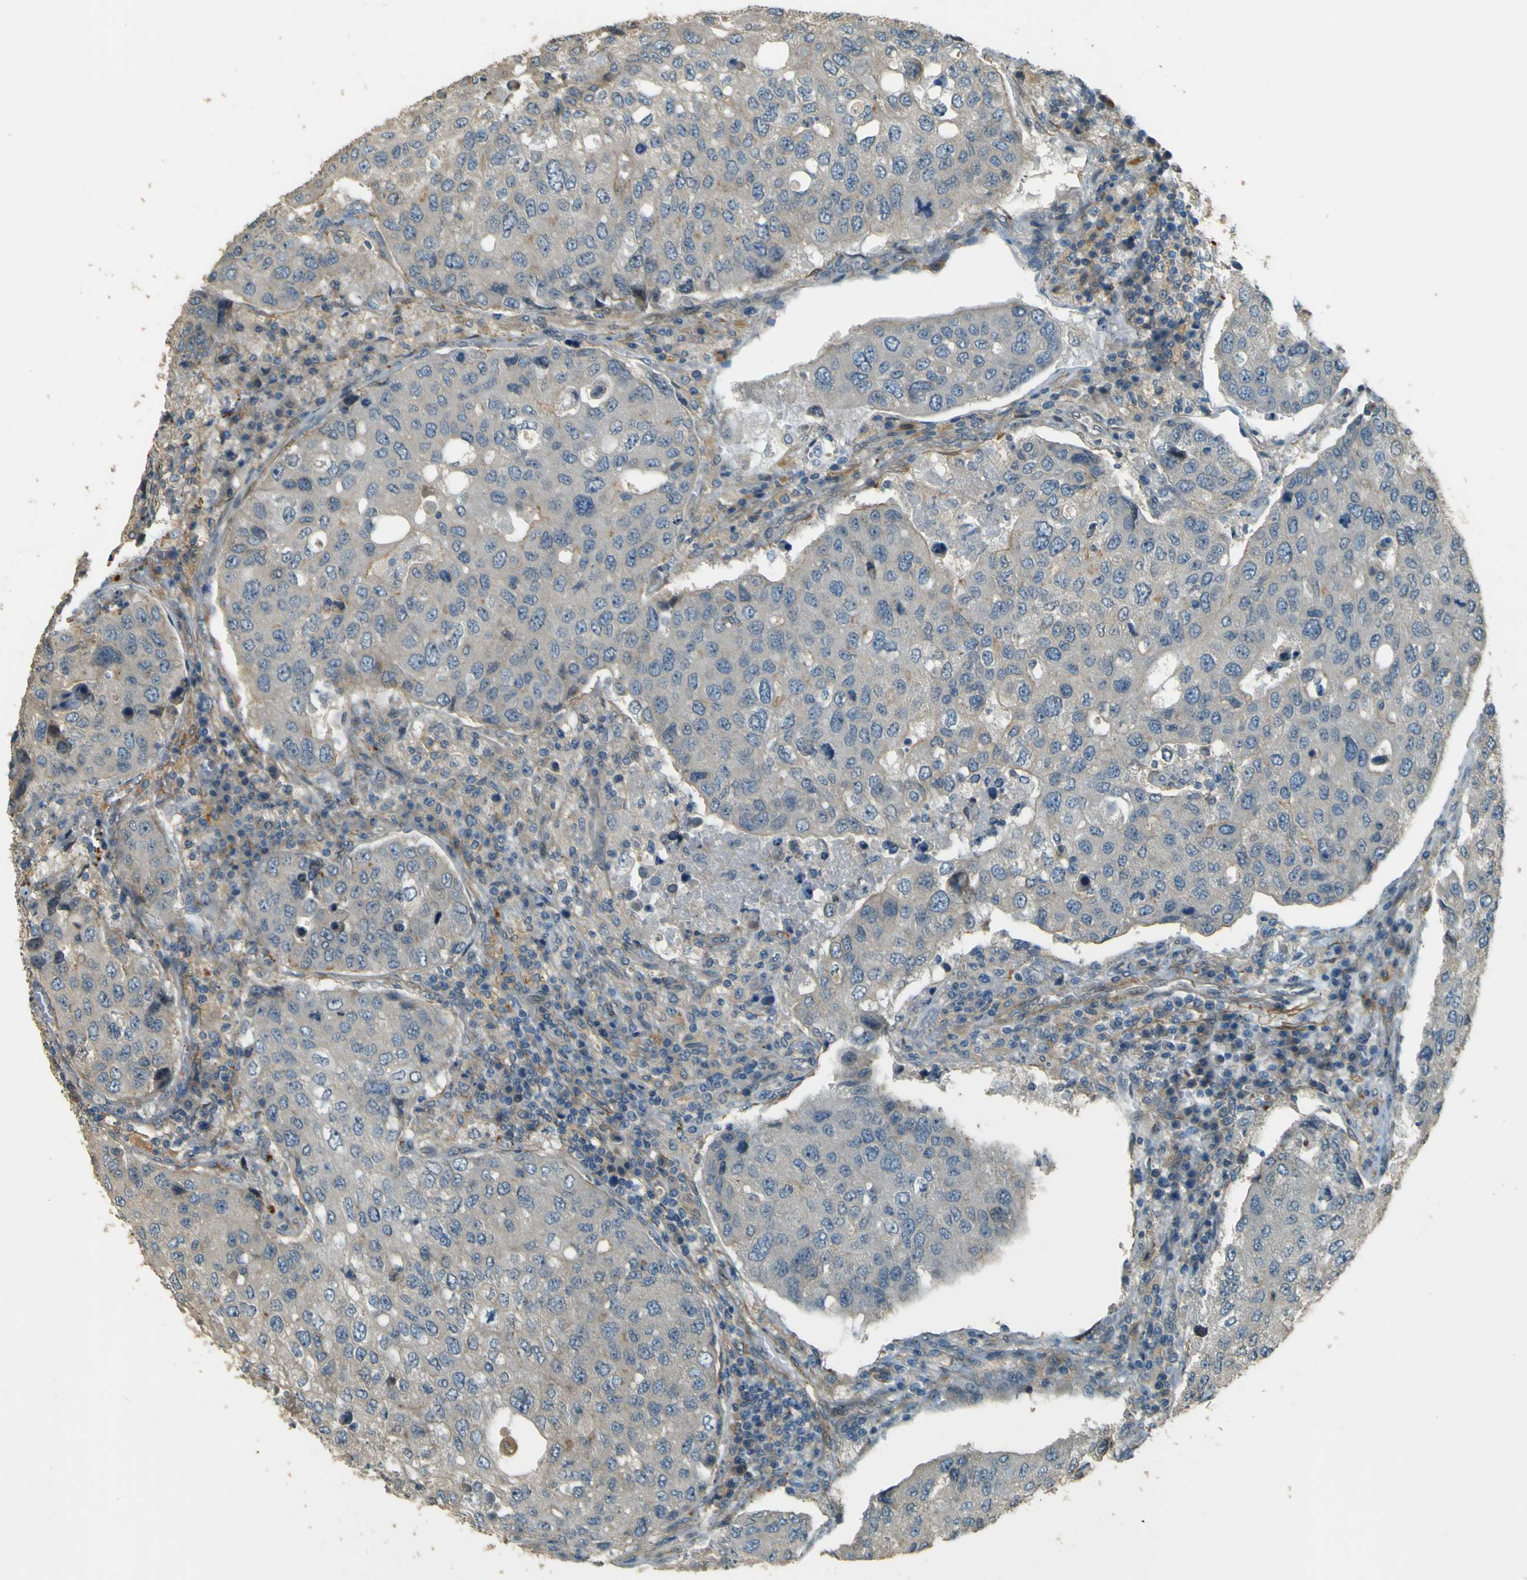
{"staining": {"intensity": "negative", "quantity": "none", "location": "none"}, "tissue": "urothelial cancer", "cell_type": "Tumor cells", "image_type": "cancer", "snomed": [{"axis": "morphology", "description": "Urothelial carcinoma, High grade"}, {"axis": "topography", "description": "Lymph node"}, {"axis": "topography", "description": "Urinary bladder"}], "caption": "DAB immunohistochemical staining of human urothelial carcinoma (high-grade) reveals no significant expression in tumor cells. The staining was performed using DAB to visualize the protein expression in brown, while the nuclei were stained in blue with hematoxylin (Magnification: 20x).", "gene": "NEXN", "patient": {"sex": "male", "age": 51}}